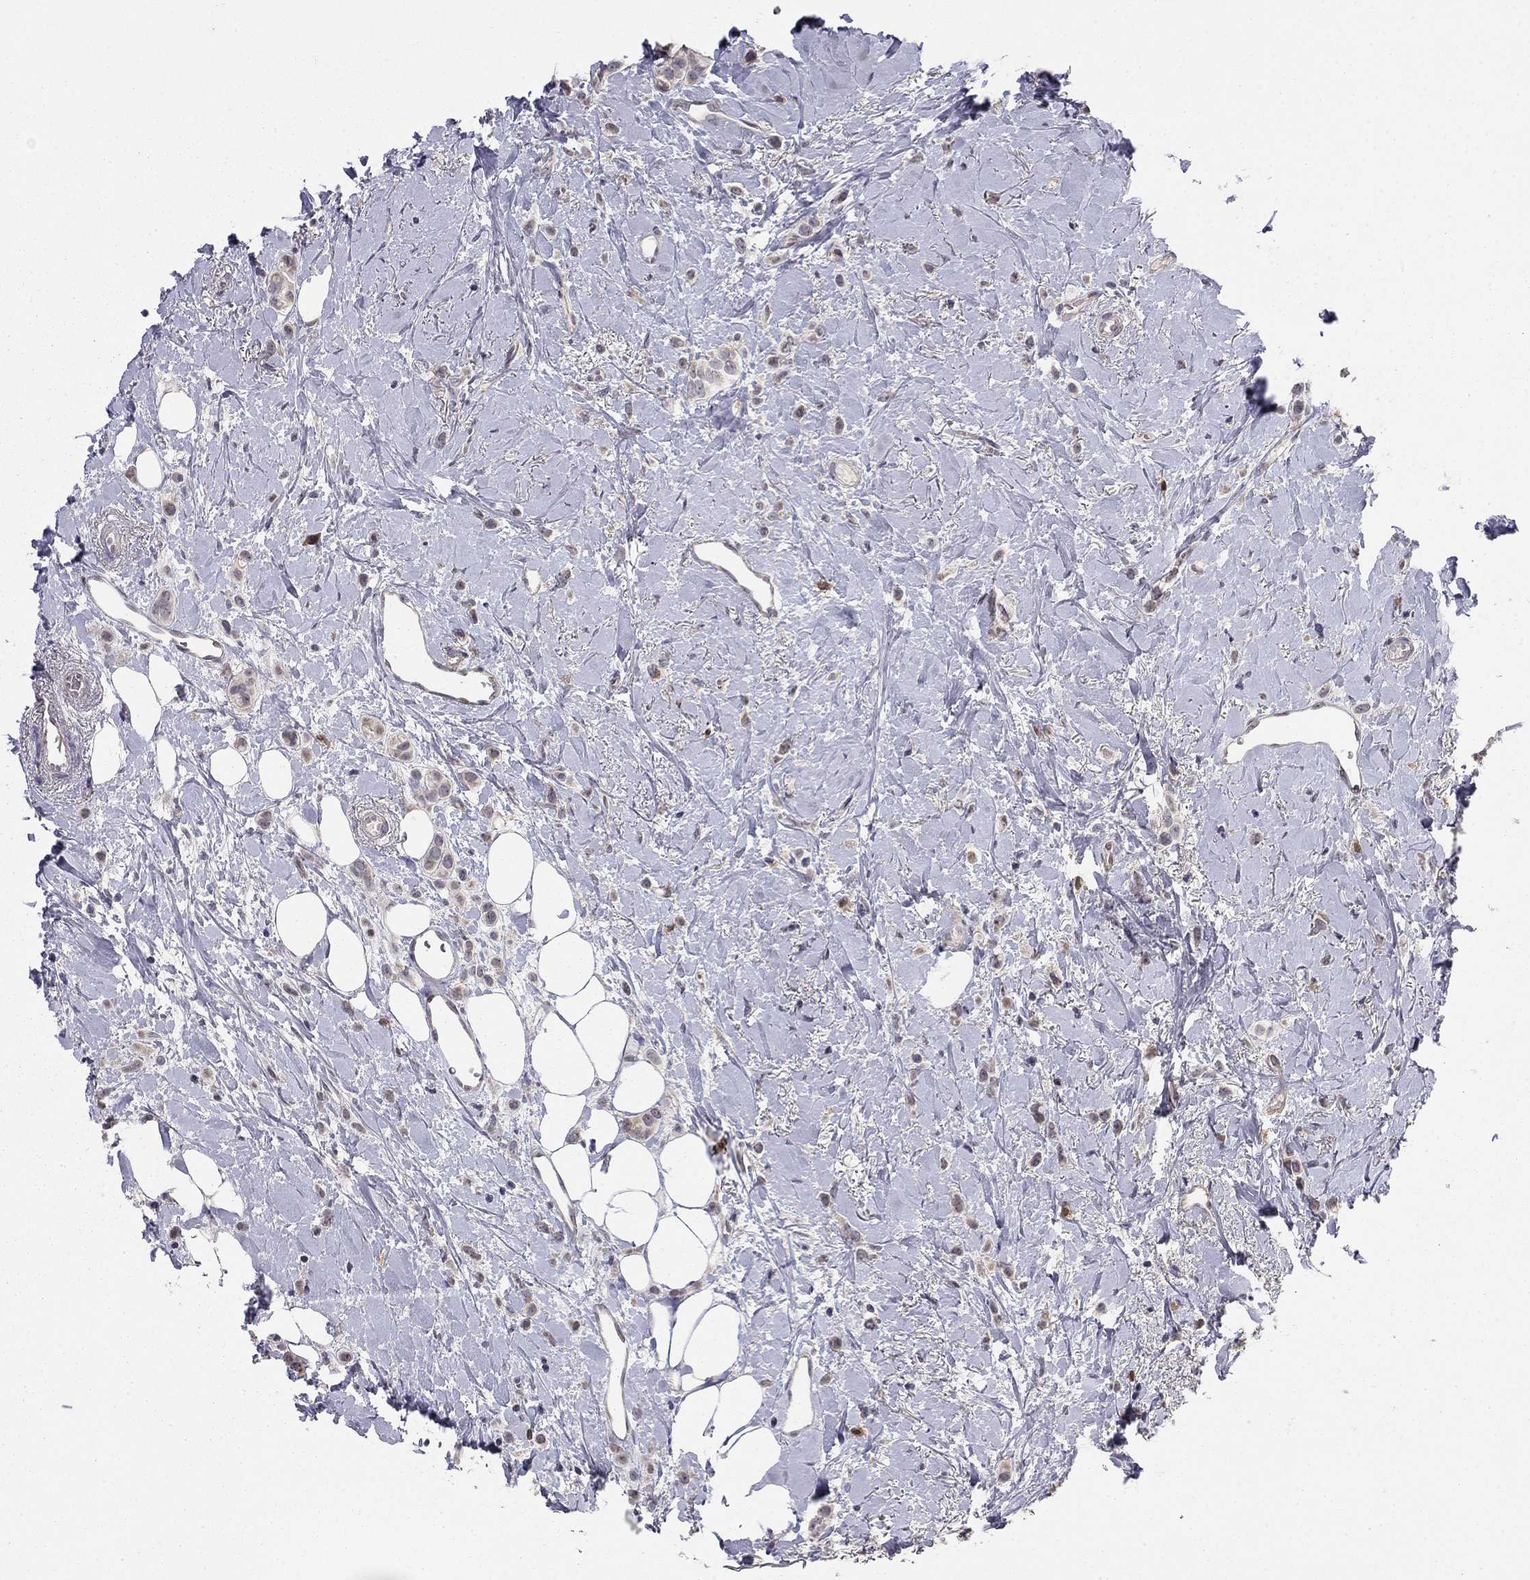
{"staining": {"intensity": "weak", "quantity": "25%-75%", "location": "cytoplasmic/membranous"}, "tissue": "breast cancer", "cell_type": "Tumor cells", "image_type": "cancer", "snomed": [{"axis": "morphology", "description": "Lobular carcinoma"}, {"axis": "topography", "description": "Breast"}], "caption": "Breast lobular carcinoma stained for a protein (brown) displays weak cytoplasmic/membranous positive positivity in about 25%-75% of tumor cells.", "gene": "STXBP6", "patient": {"sex": "female", "age": 66}}